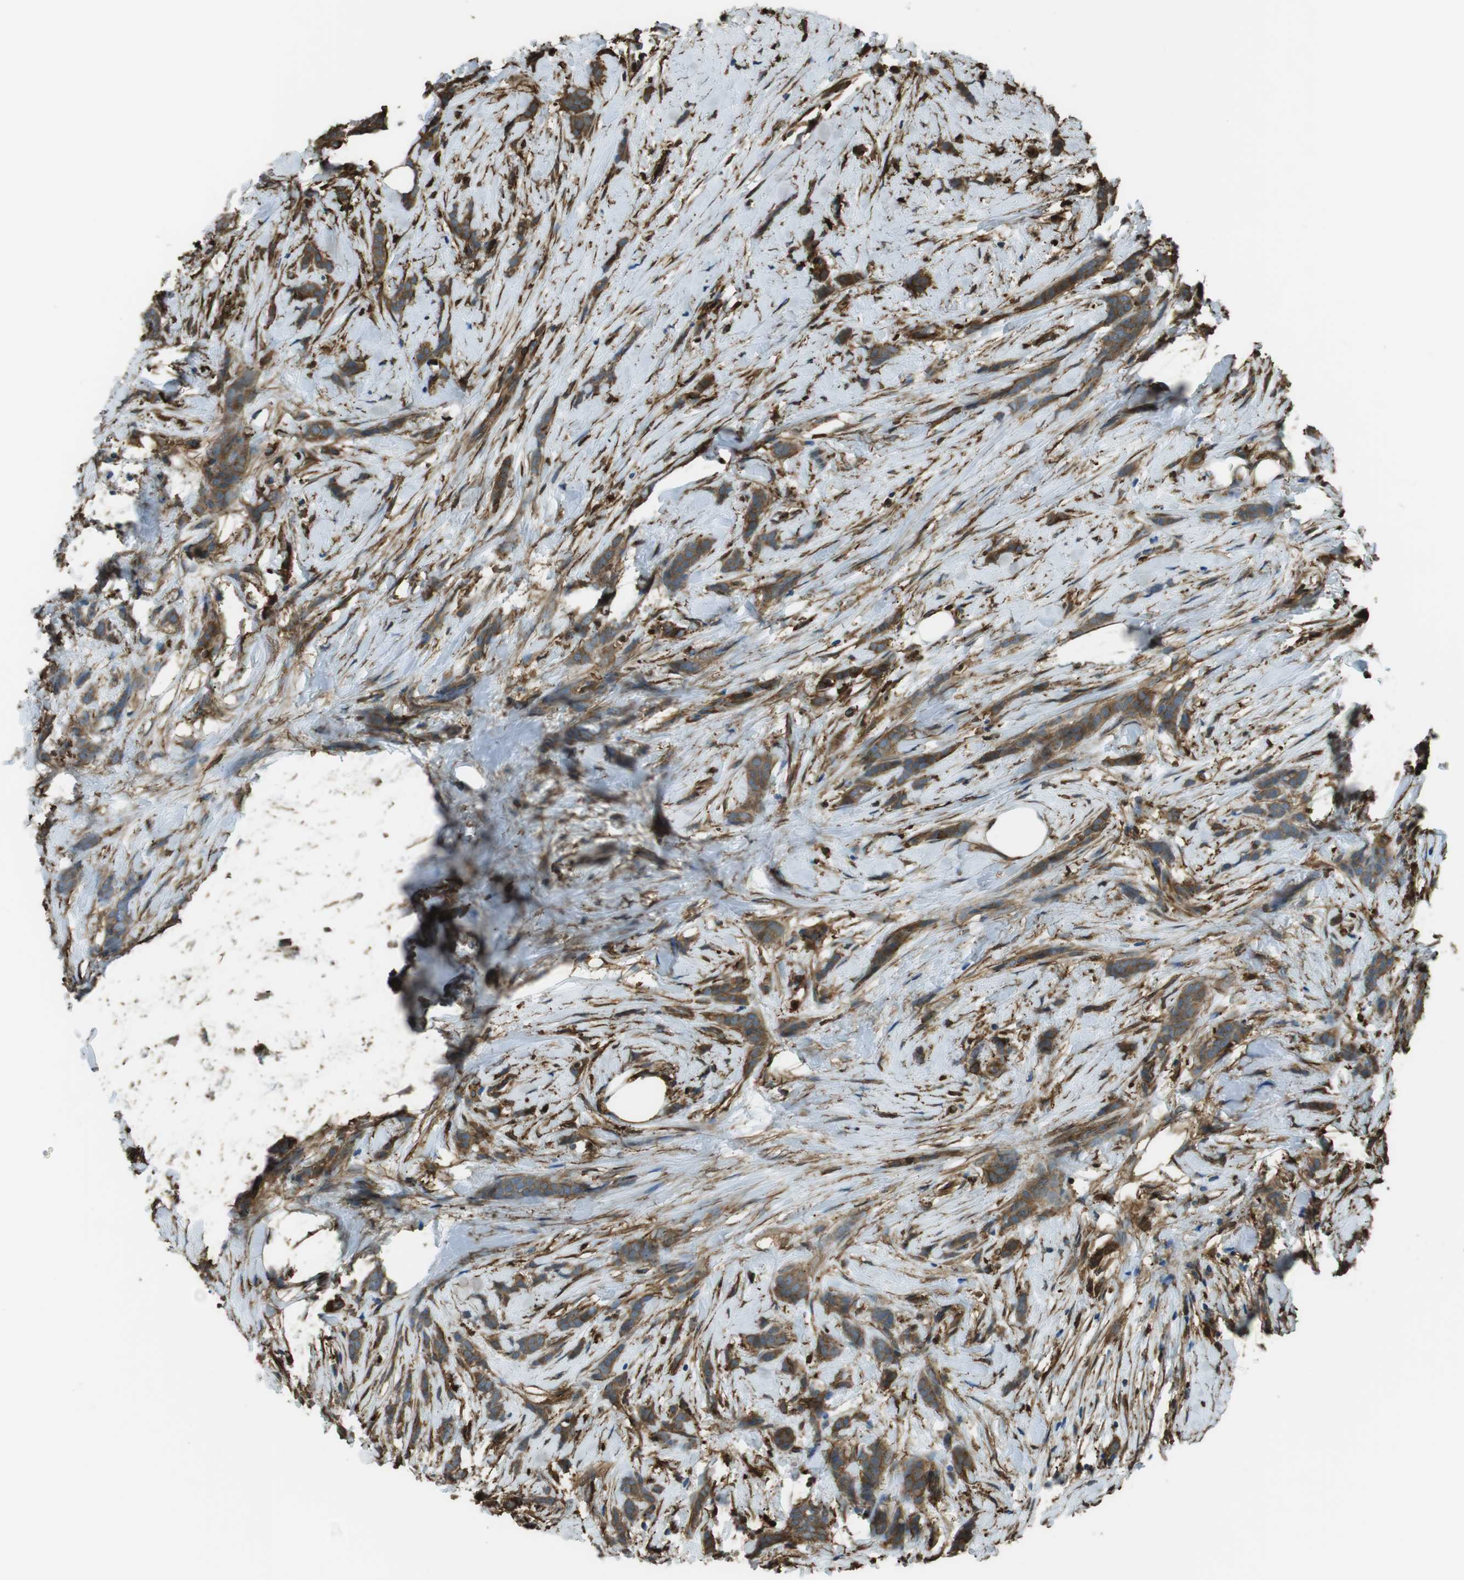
{"staining": {"intensity": "moderate", "quantity": ">75%", "location": "cytoplasmic/membranous"}, "tissue": "breast cancer", "cell_type": "Tumor cells", "image_type": "cancer", "snomed": [{"axis": "morphology", "description": "Lobular carcinoma, in situ"}, {"axis": "morphology", "description": "Lobular carcinoma"}, {"axis": "topography", "description": "Breast"}], "caption": "Human breast lobular carcinoma stained with a brown dye exhibits moderate cytoplasmic/membranous positive staining in approximately >75% of tumor cells.", "gene": "SFT2D1", "patient": {"sex": "female", "age": 41}}